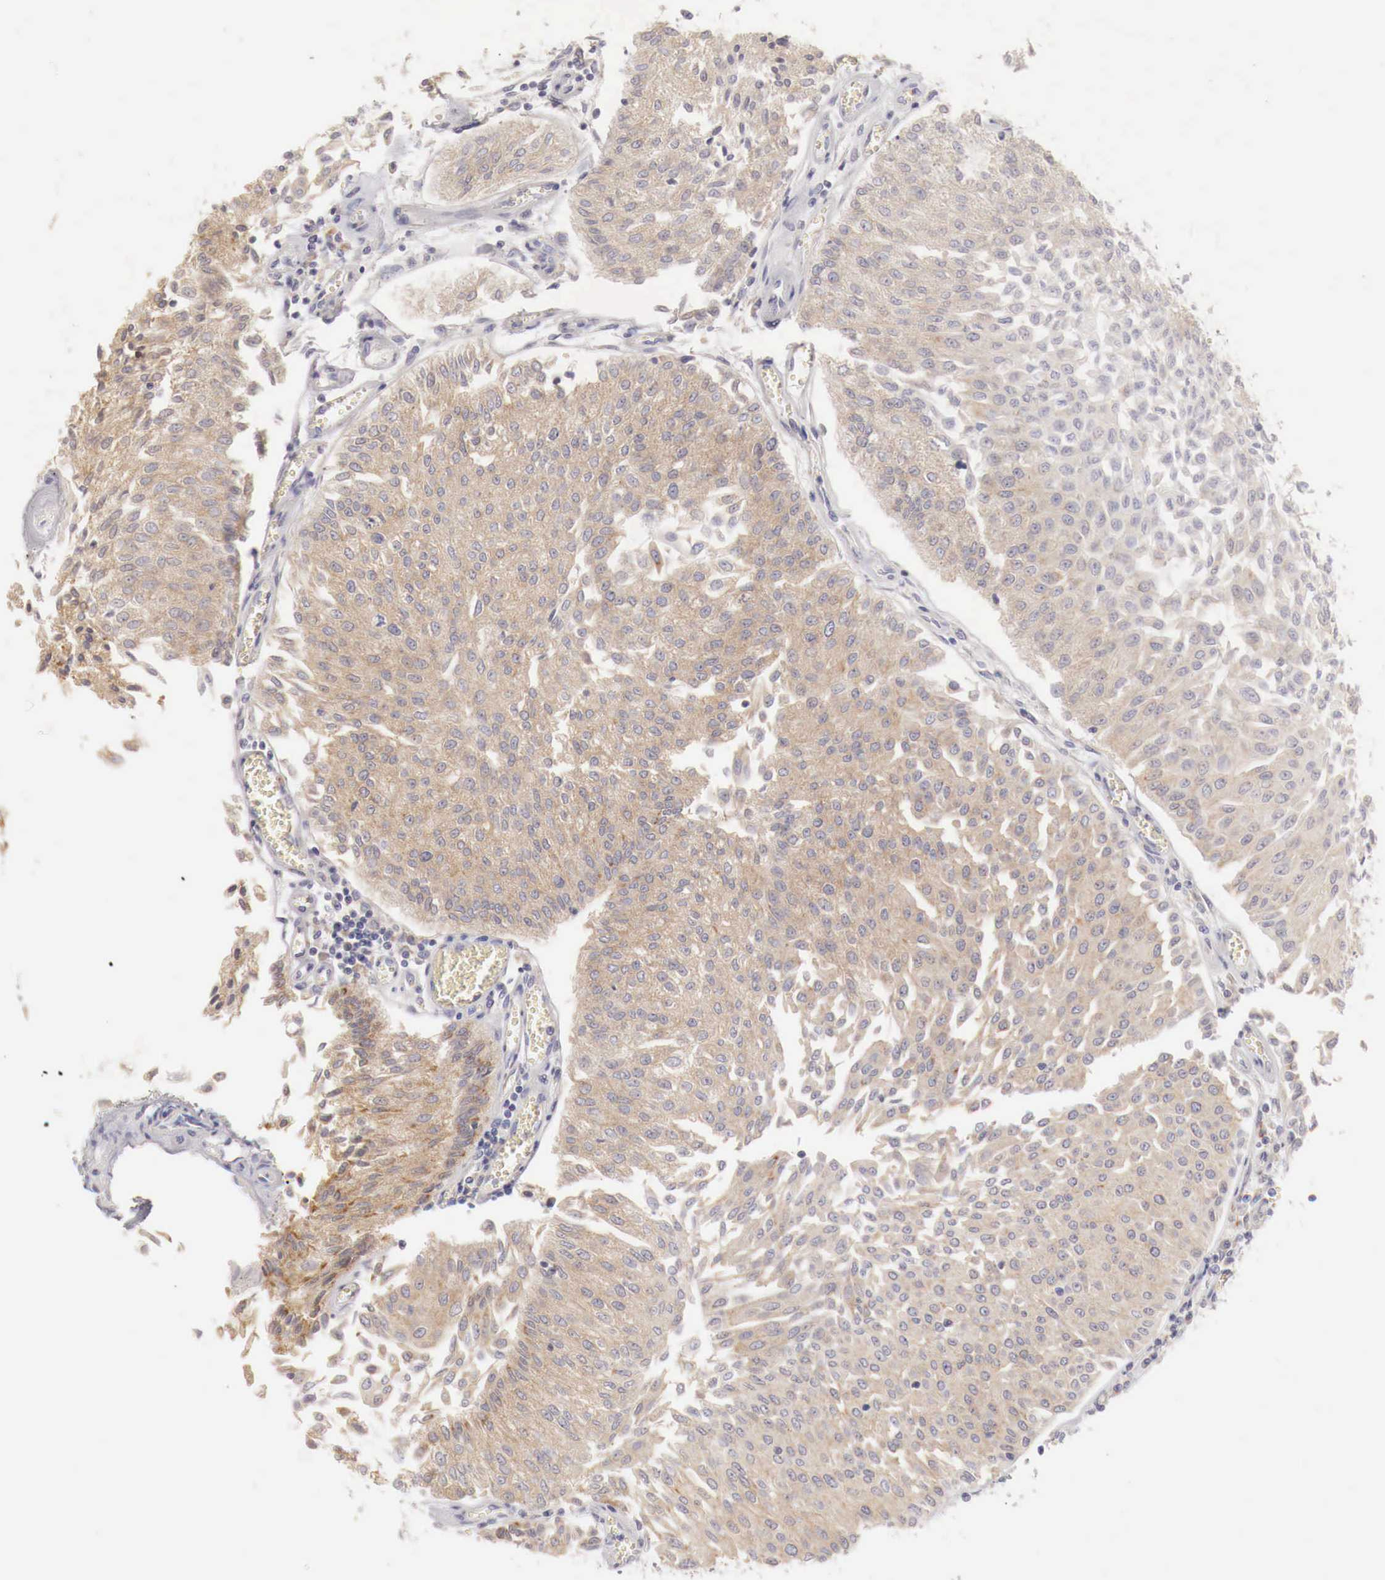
{"staining": {"intensity": "moderate", "quantity": ">75%", "location": "cytoplasmic/membranous"}, "tissue": "urothelial cancer", "cell_type": "Tumor cells", "image_type": "cancer", "snomed": [{"axis": "morphology", "description": "Urothelial carcinoma, Low grade"}, {"axis": "topography", "description": "Urinary bladder"}], "caption": "IHC of urothelial cancer shows medium levels of moderate cytoplasmic/membranous expression in approximately >75% of tumor cells. (DAB (3,3'-diaminobenzidine) = brown stain, brightfield microscopy at high magnification).", "gene": "NSDHL", "patient": {"sex": "male", "age": 86}}